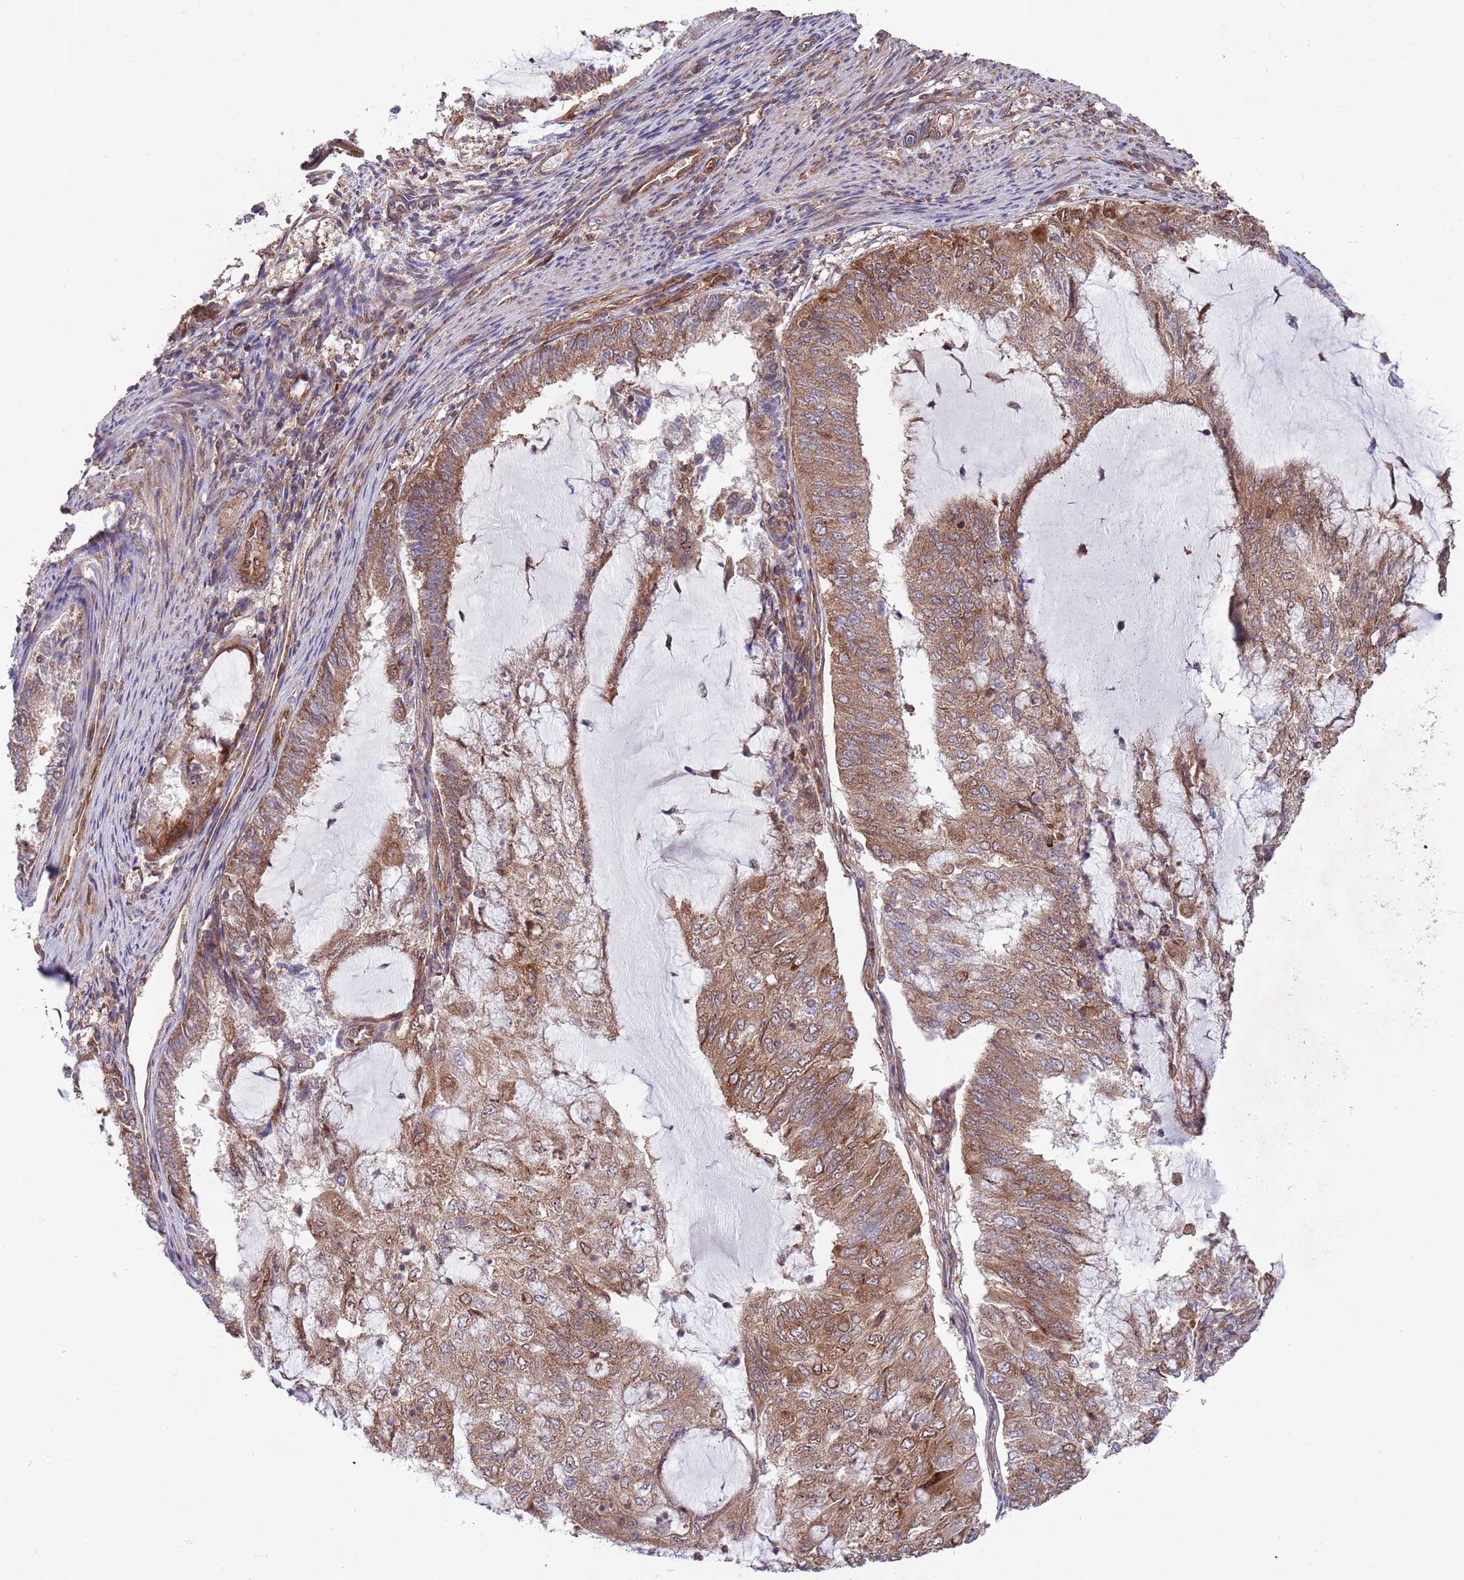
{"staining": {"intensity": "moderate", "quantity": ">75%", "location": "cytoplasmic/membranous"}, "tissue": "endometrial cancer", "cell_type": "Tumor cells", "image_type": "cancer", "snomed": [{"axis": "morphology", "description": "Adenocarcinoma, NOS"}, {"axis": "topography", "description": "Endometrium"}], "caption": "This photomicrograph exhibits endometrial cancer stained with immunohistochemistry to label a protein in brown. The cytoplasmic/membranous of tumor cells show moderate positivity for the protein. Nuclei are counter-stained blue.", "gene": "RNF19B", "patient": {"sex": "female", "age": 81}}